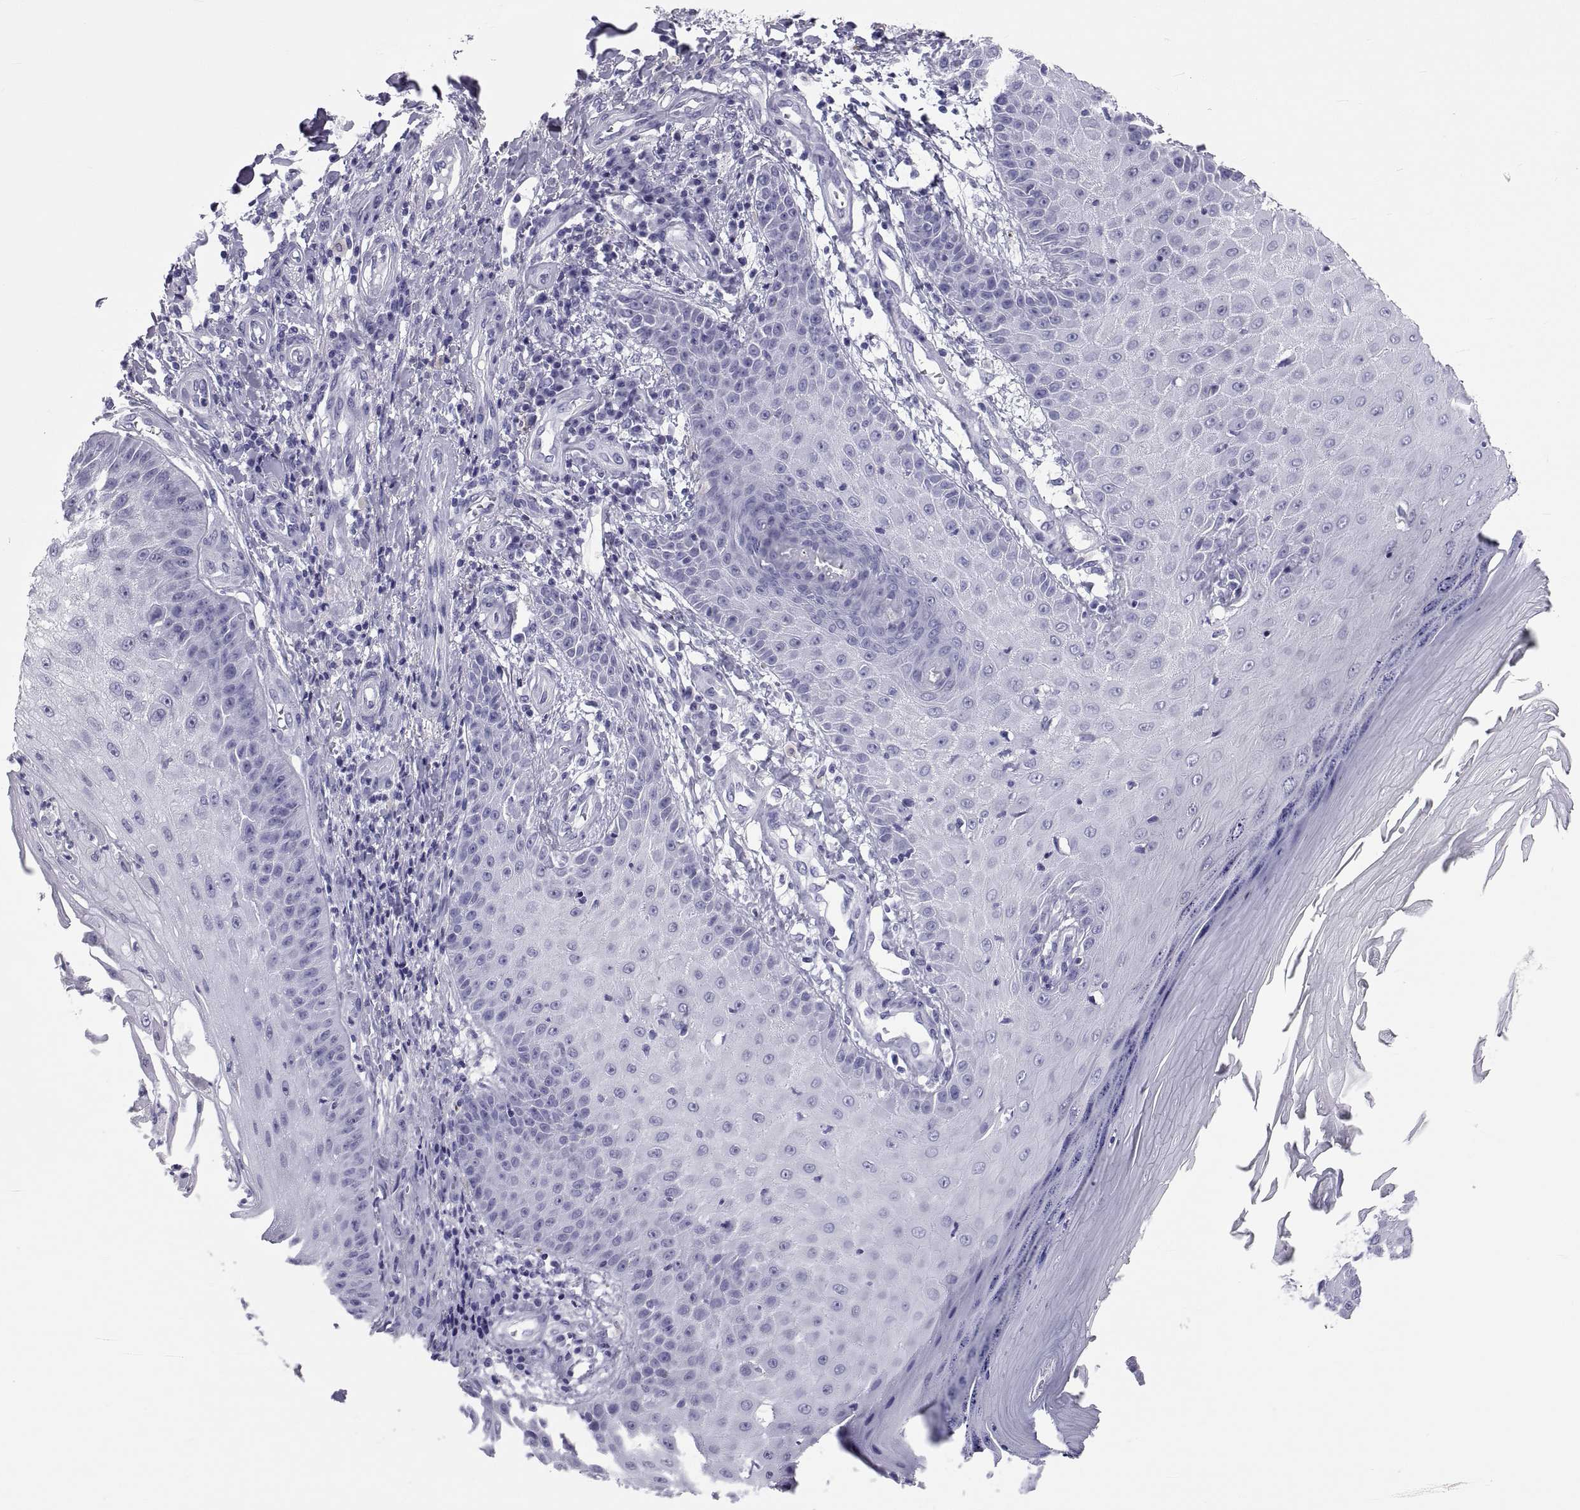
{"staining": {"intensity": "negative", "quantity": "none", "location": "none"}, "tissue": "skin cancer", "cell_type": "Tumor cells", "image_type": "cancer", "snomed": [{"axis": "morphology", "description": "Squamous cell carcinoma, NOS"}, {"axis": "topography", "description": "Skin"}], "caption": "Tumor cells show no significant staining in skin cancer.", "gene": "DEFB129", "patient": {"sex": "male", "age": 70}}